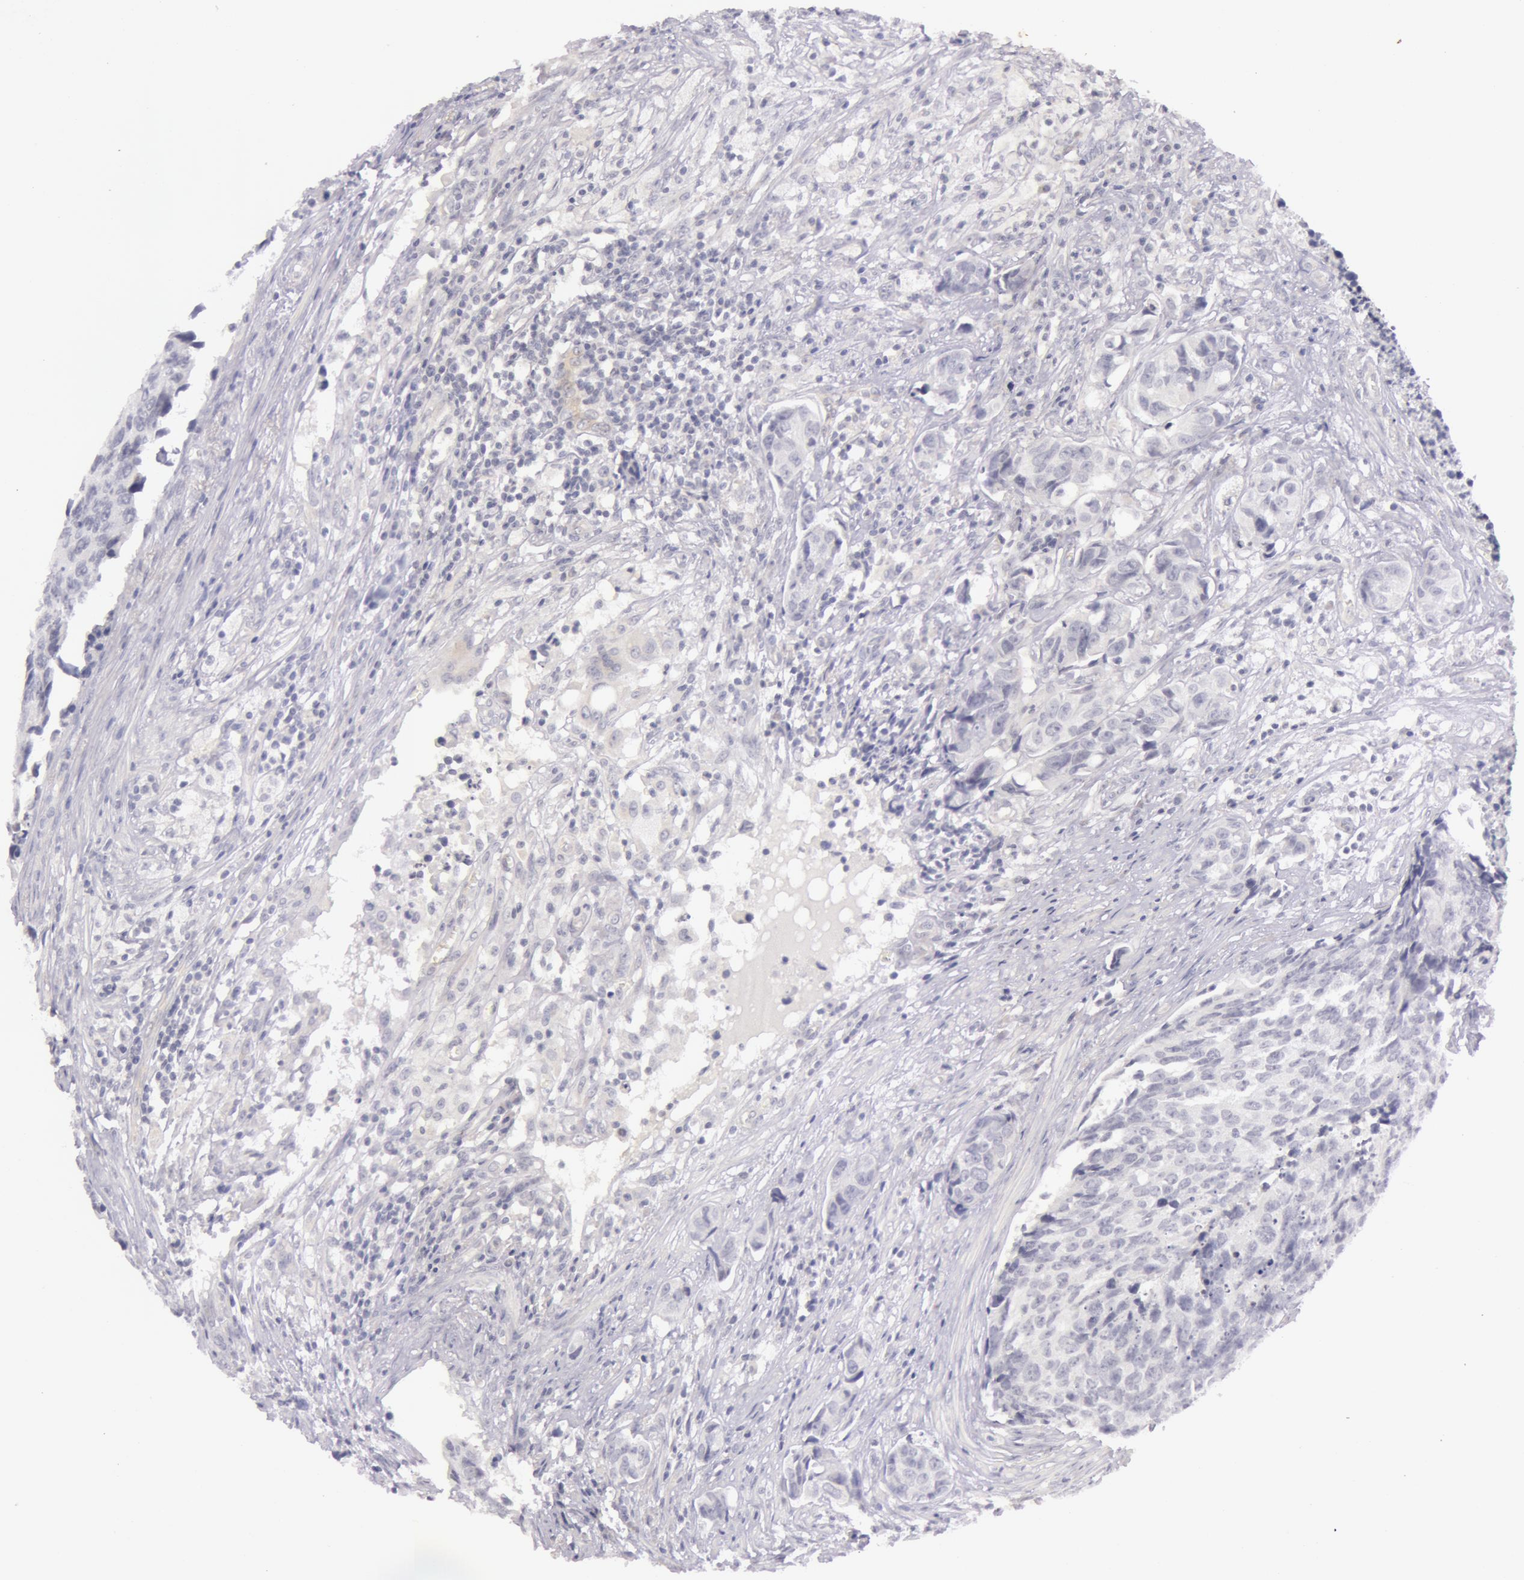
{"staining": {"intensity": "negative", "quantity": "none", "location": "none"}, "tissue": "urothelial cancer", "cell_type": "Tumor cells", "image_type": "cancer", "snomed": [{"axis": "morphology", "description": "Urothelial carcinoma, High grade"}, {"axis": "topography", "description": "Urinary bladder"}], "caption": "This photomicrograph is of urothelial cancer stained with IHC to label a protein in brown with the nuclei are counter-stained blue. There is no expression in tumor cells.", "gene": "RBMY1F", "patient": {"sex": "male", "age": 81}}